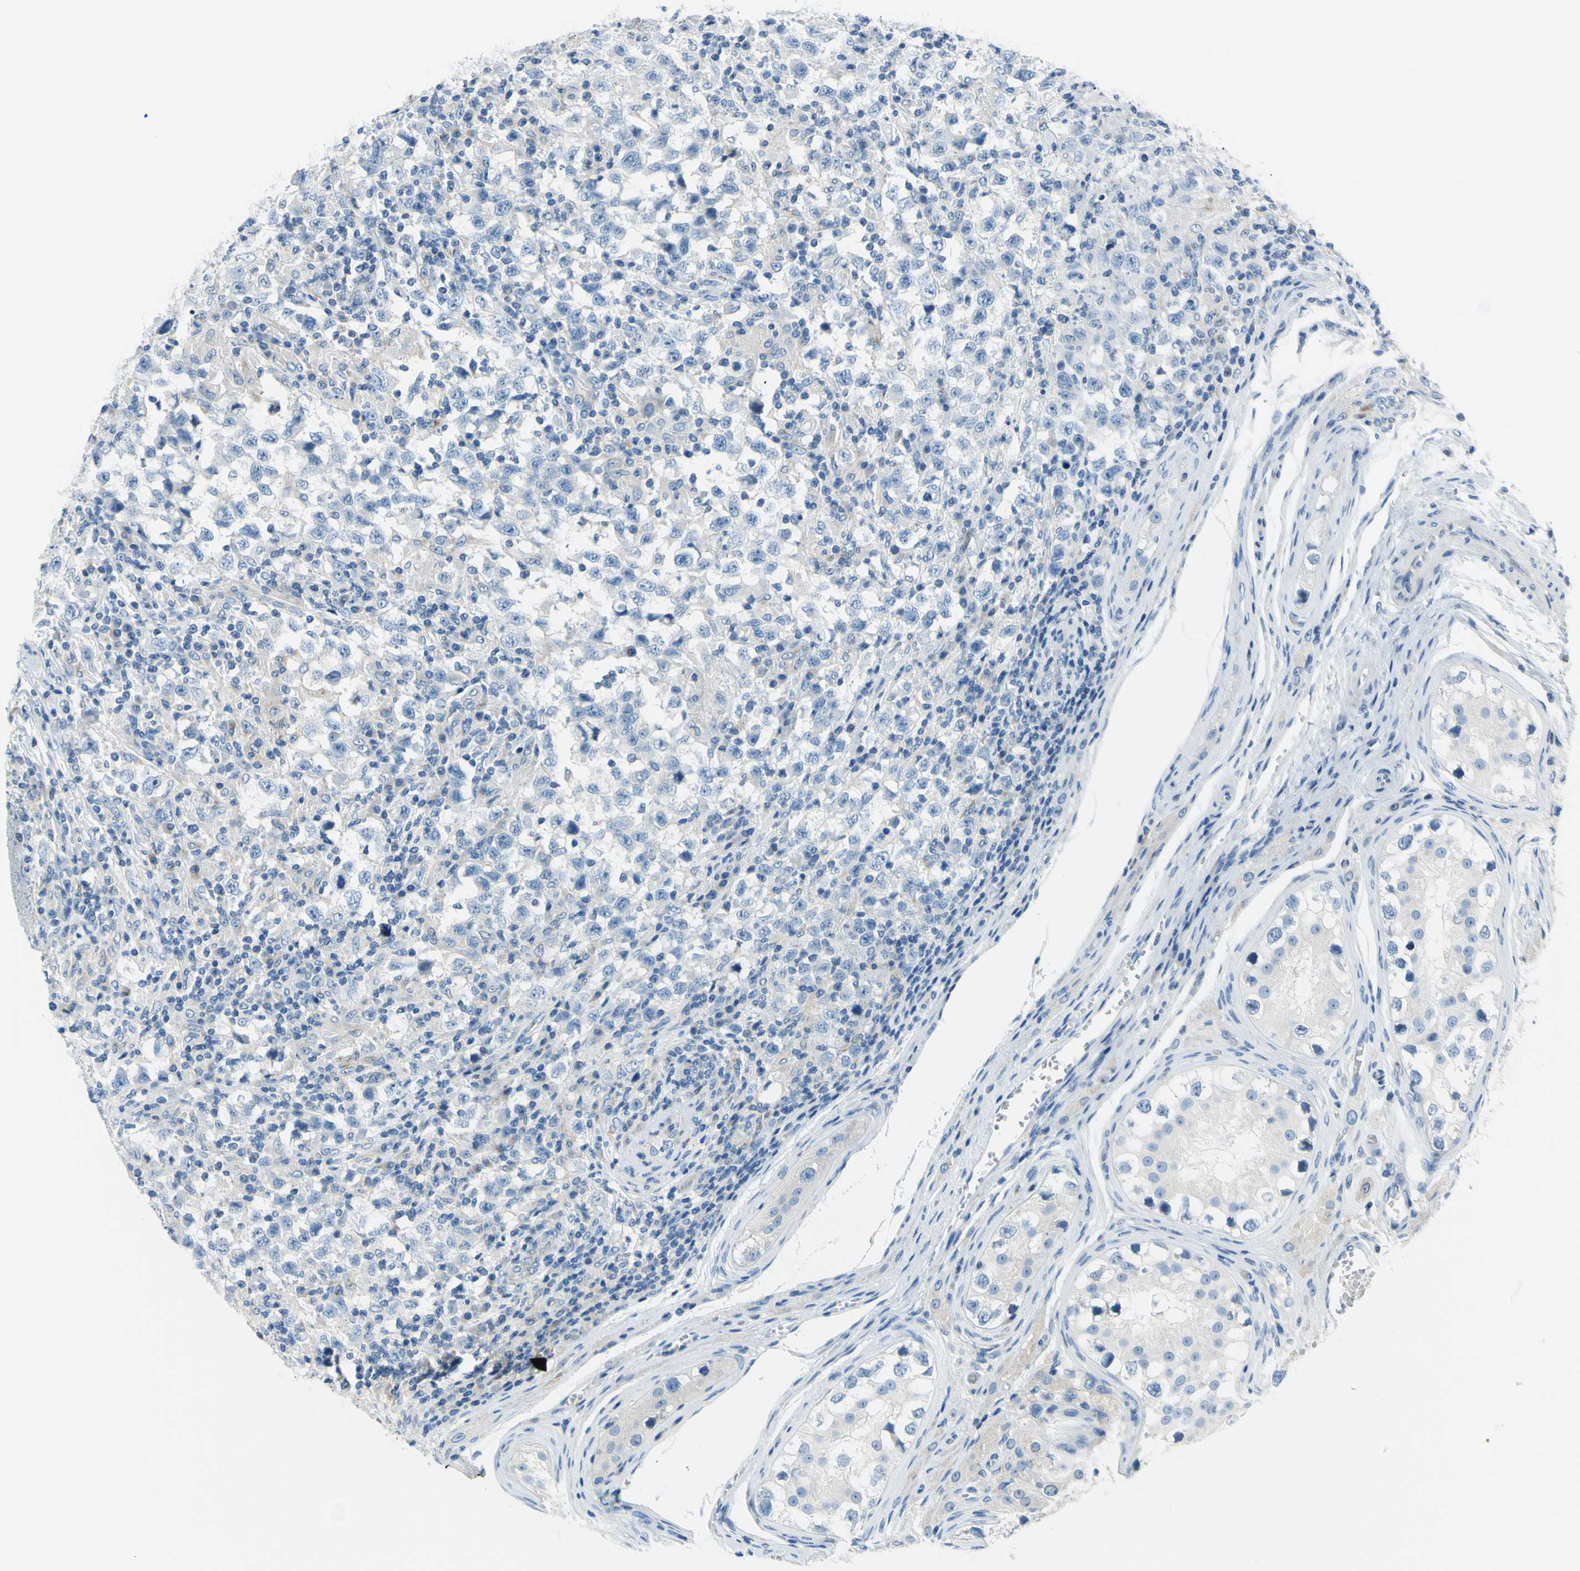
{"staining": {"intensity": "negative", "quantity": "none", "location": "none"}, "tissue": "testis cancer", "cell_type": "Tumor cells", "image_type": "cancer", "snomed": [{"axis": "morphology", "description": "Carcinoma, Embryonal, NOS"}, {"axis": "topography", "description": "Testis"}], "caption": "Photomicrograph shows no significant protein positivity in tumor cells of testis embryonal carcinoma. (DAB (3,3'-diaminobenzidine) IHC, high magnification).", "gene": "FRMD4B", "patient": {"sex": "male", "age": 21}}